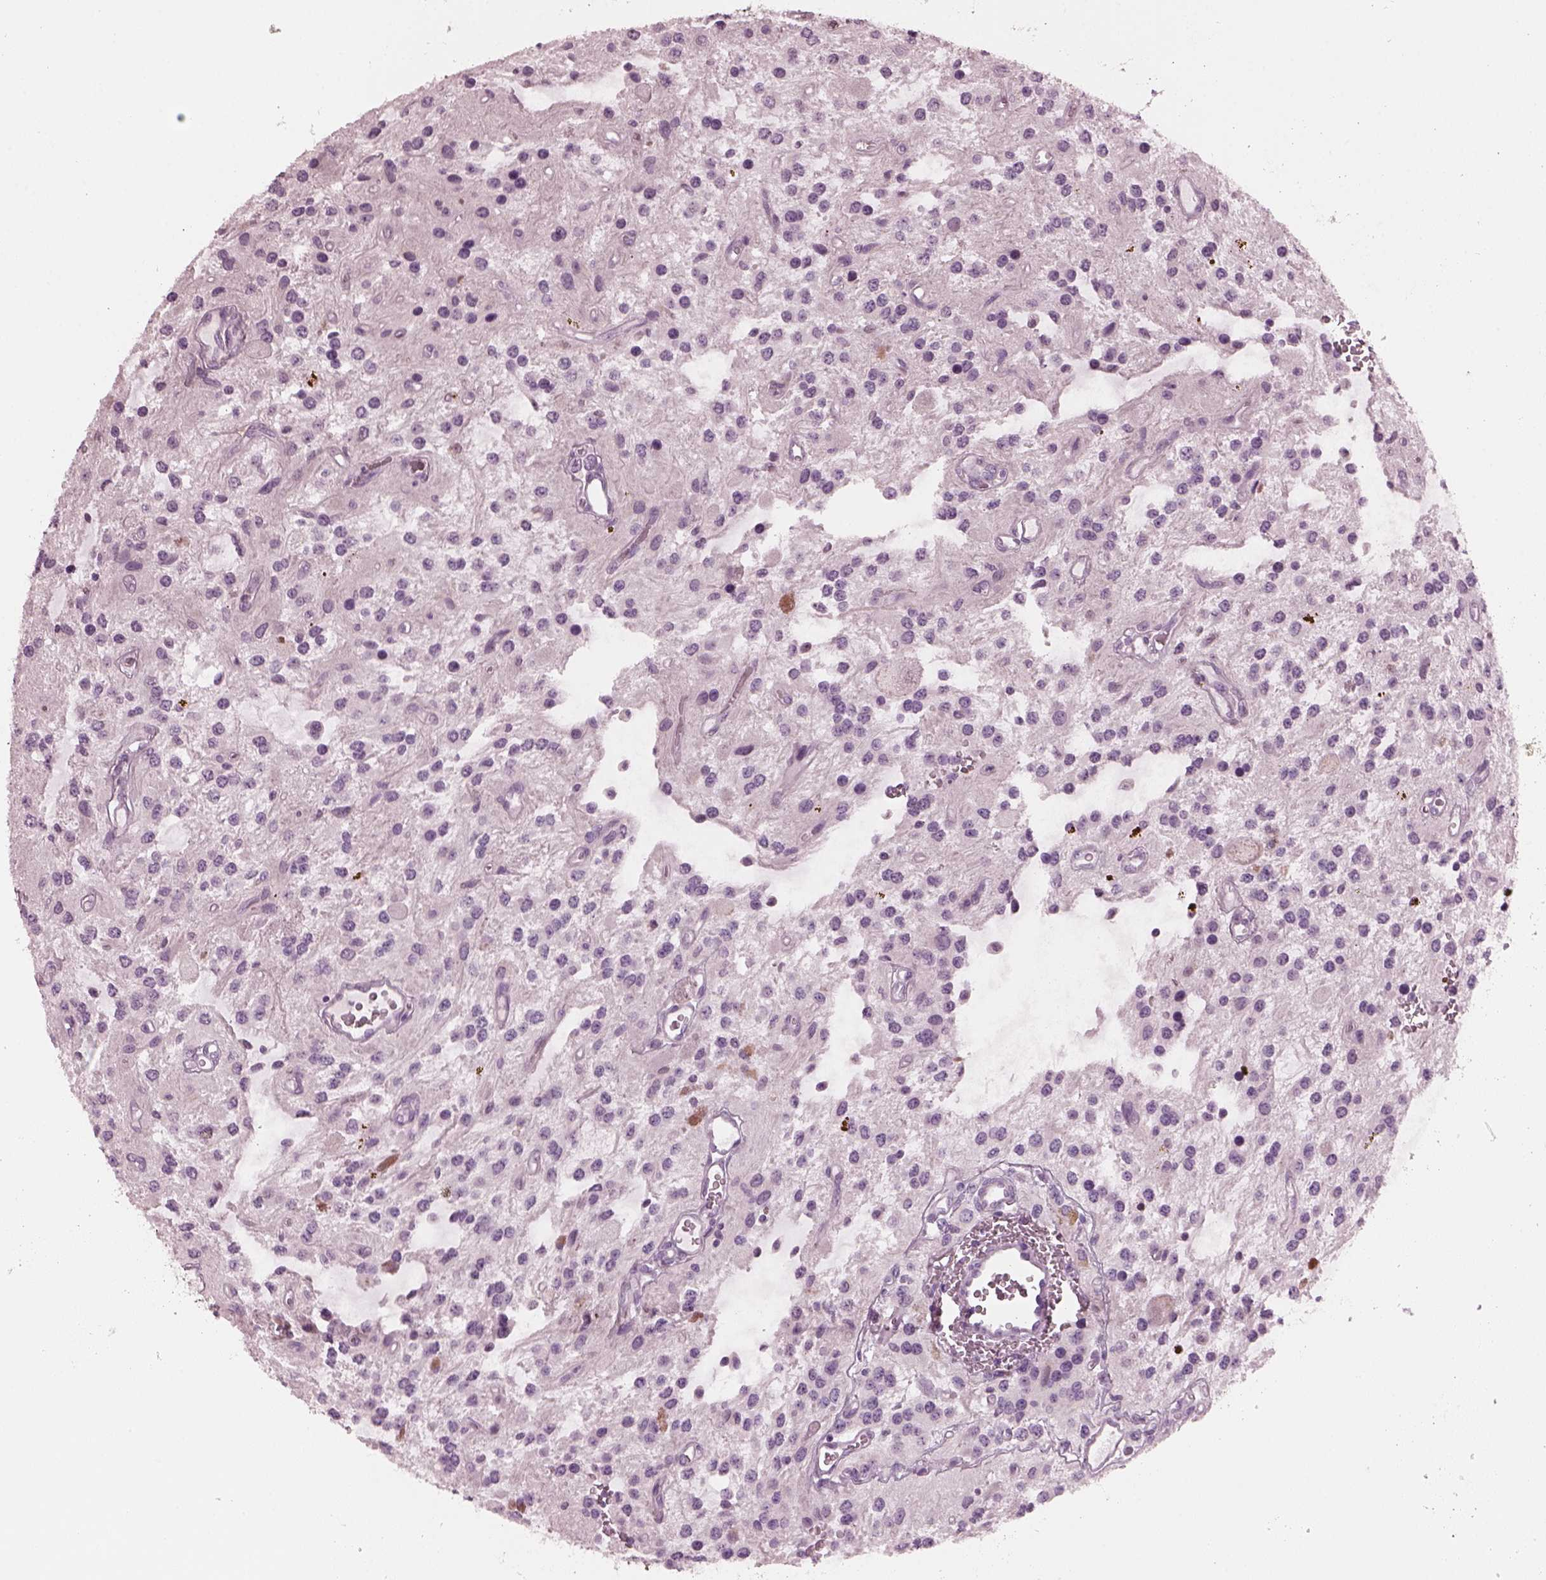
{"staining": {"intensity": "negative", "quantity": "none", "location": "none"}, "tissue": "glioma", "cell_type": "Tumor cells", "image_type": "cancer", "snomed": [{"axis": "morphology", "description": "Glioma, malignant, Low grade"}, {"axis": "topography", "description": "Cerebellum"}], "caption": "Immunohistochemistry photomicrograph of neoplastic tissue: malignant glioma (low-grade) stained with DAB shows no significant protein staining in tumor cells.", "gene": "SLAMF8", "patient": {"sex": "female", "age": 14}}